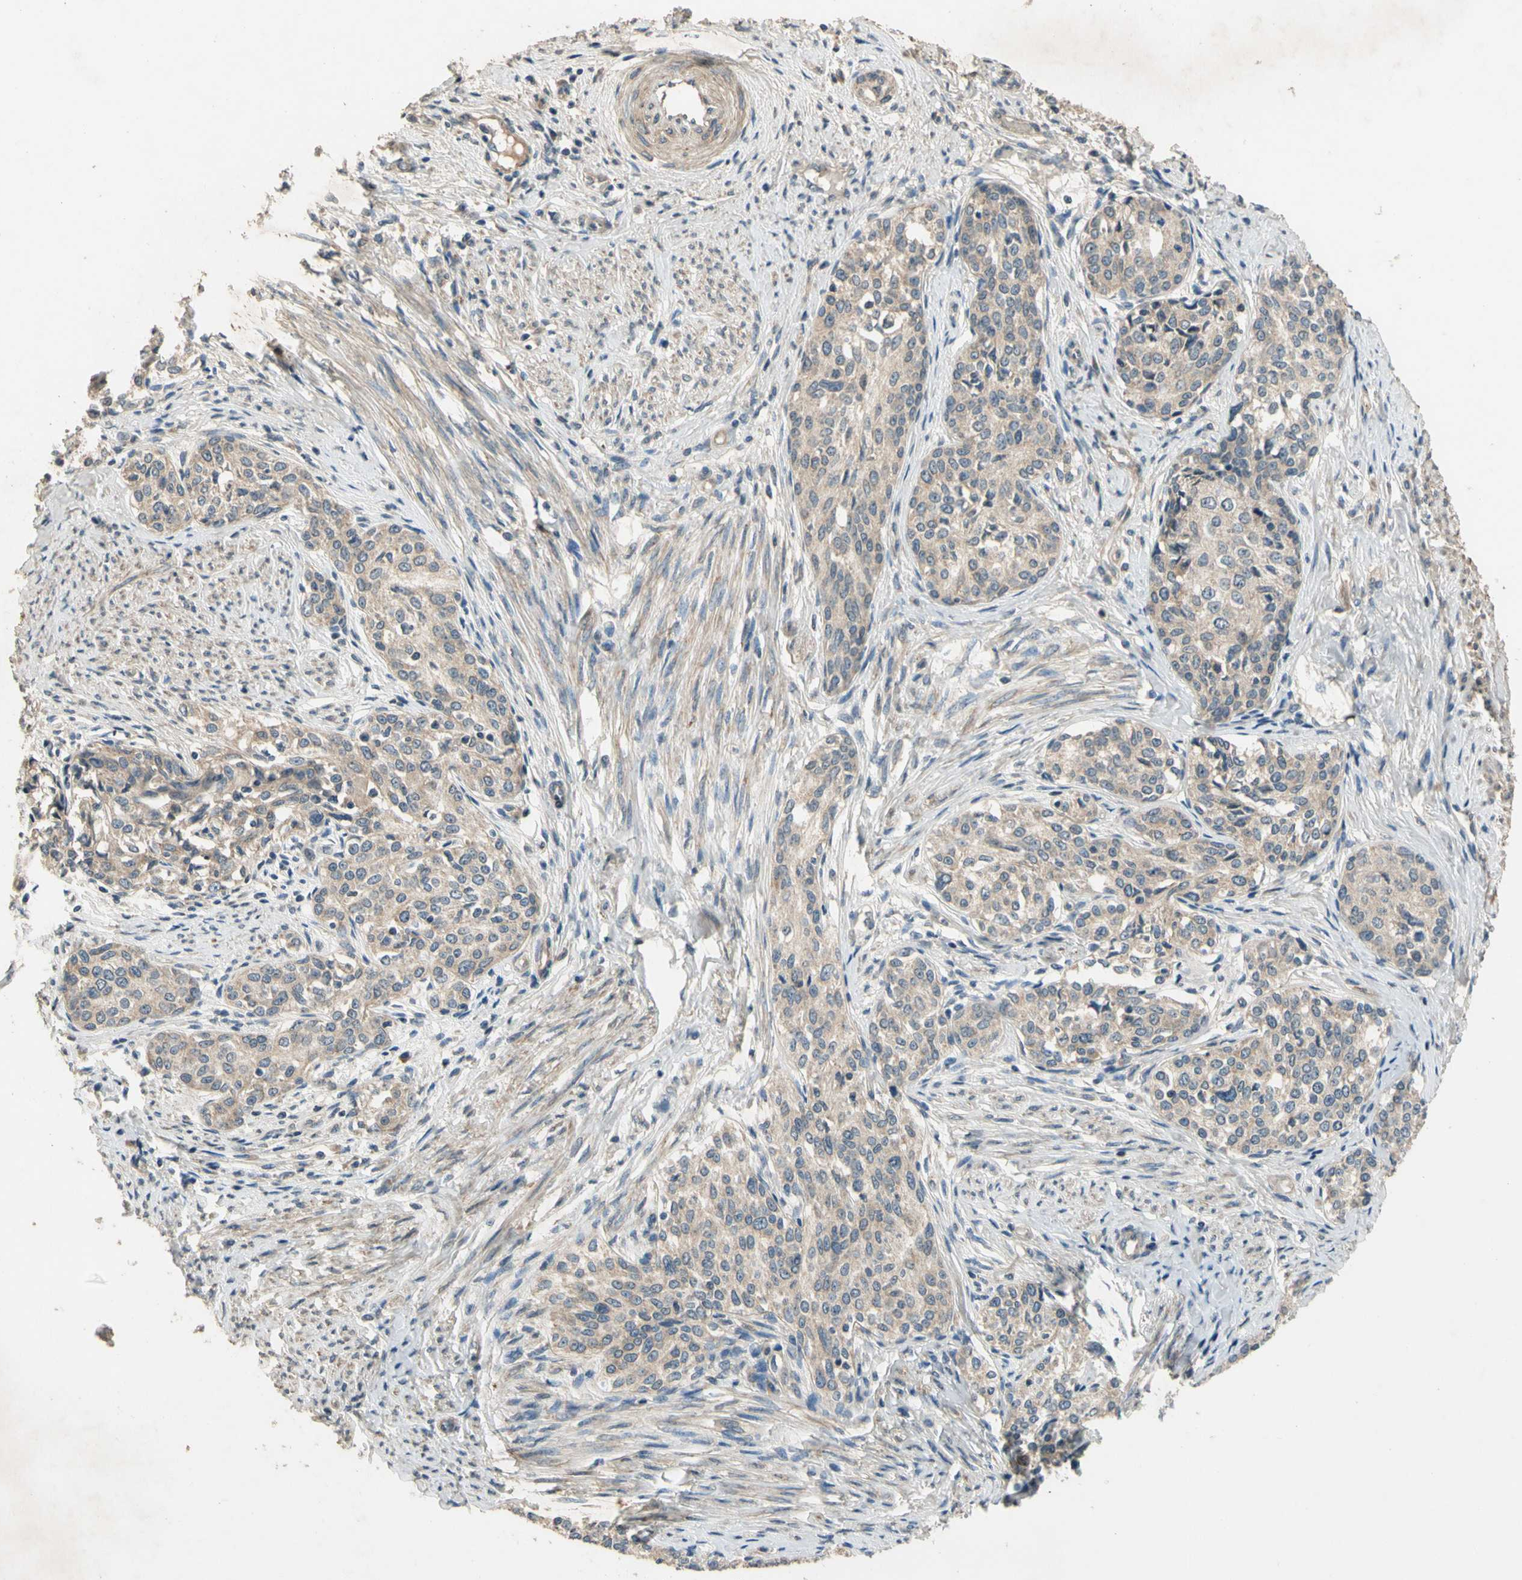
{"staining": {"intensity": "weak", "quantity": ">75%", "location": "cytoplasmic/membranous"}, "tissue": "cervical cancer", "cell_type": "Tumor cells", "image_type": "cancer", "snomed": [{"axis": "morphology", "description": "Squamous cell carcinoma, NOS"}, {"axis": "morphology", "description": "Adenocarcinoma, NOS"}, {"axis": "topography", "description": "Cervix"}], "caption": "IHC of cervical cancer (squamous cell carcinoma) demonstrates low levels of weak cytoplasmic/membranous positivity in about >75% of tumor cells. (DAB (3,3'-diaminobenzidine) IHC with brightfield microscopy, high magnification).", "gene": "ALKBH3", "patient": {"sex": "female", "age": 52}}